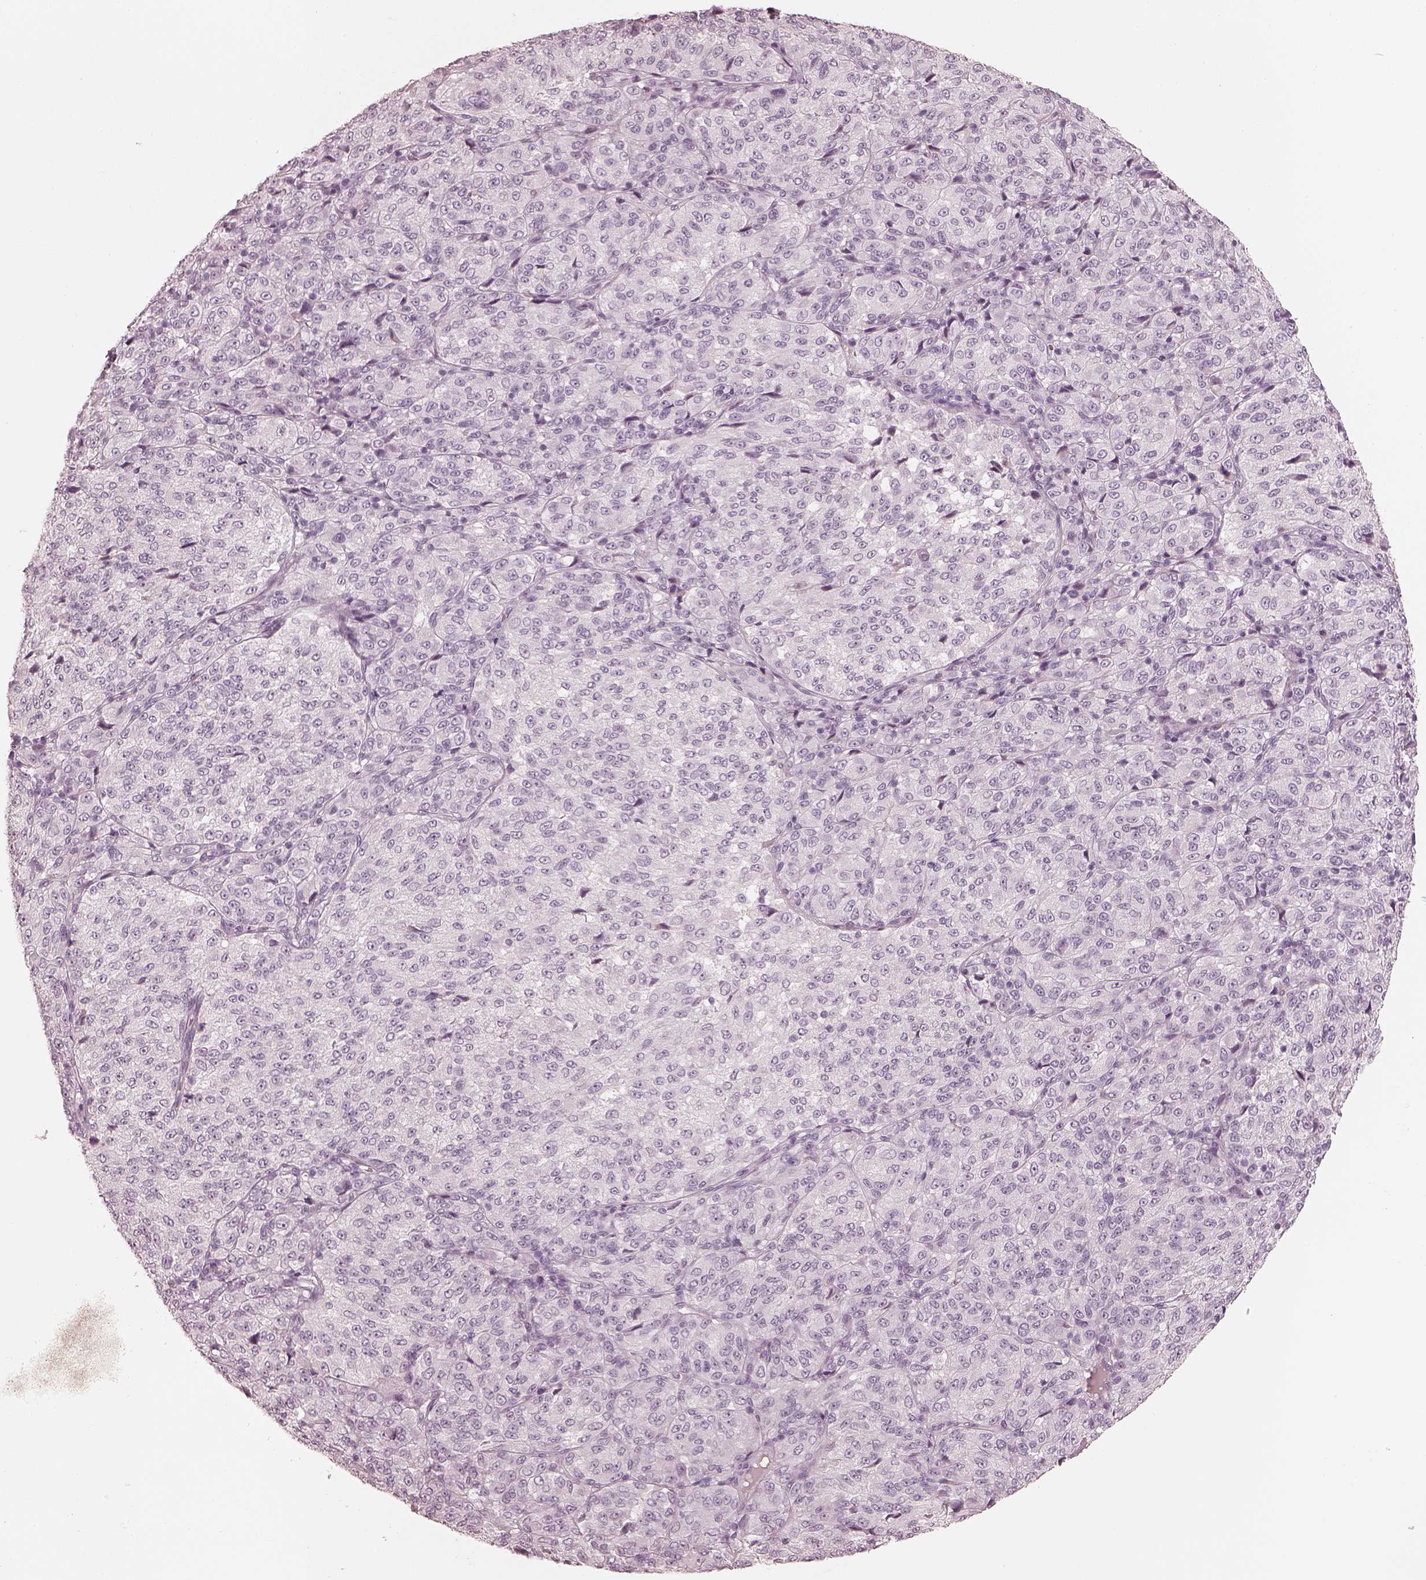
{"staining": {"intensity": "negative", "quantity": "none", "location": "none"}, "tissue": "melanoma", "cell_type": "Tumor cells", "image_type": "cancer", "snomed": [{"axis": "morphology", "description": "Malignant melanoma, Metastatic site"}, {"axis": "topography", "description": "Brain"}], "caption": "Protein analysis of malignant melanoma (metastatic site) reveals no significant positivity in tumor cells.", "gene": "KRT82", "patient": {"sex": "female", "age": 56}}